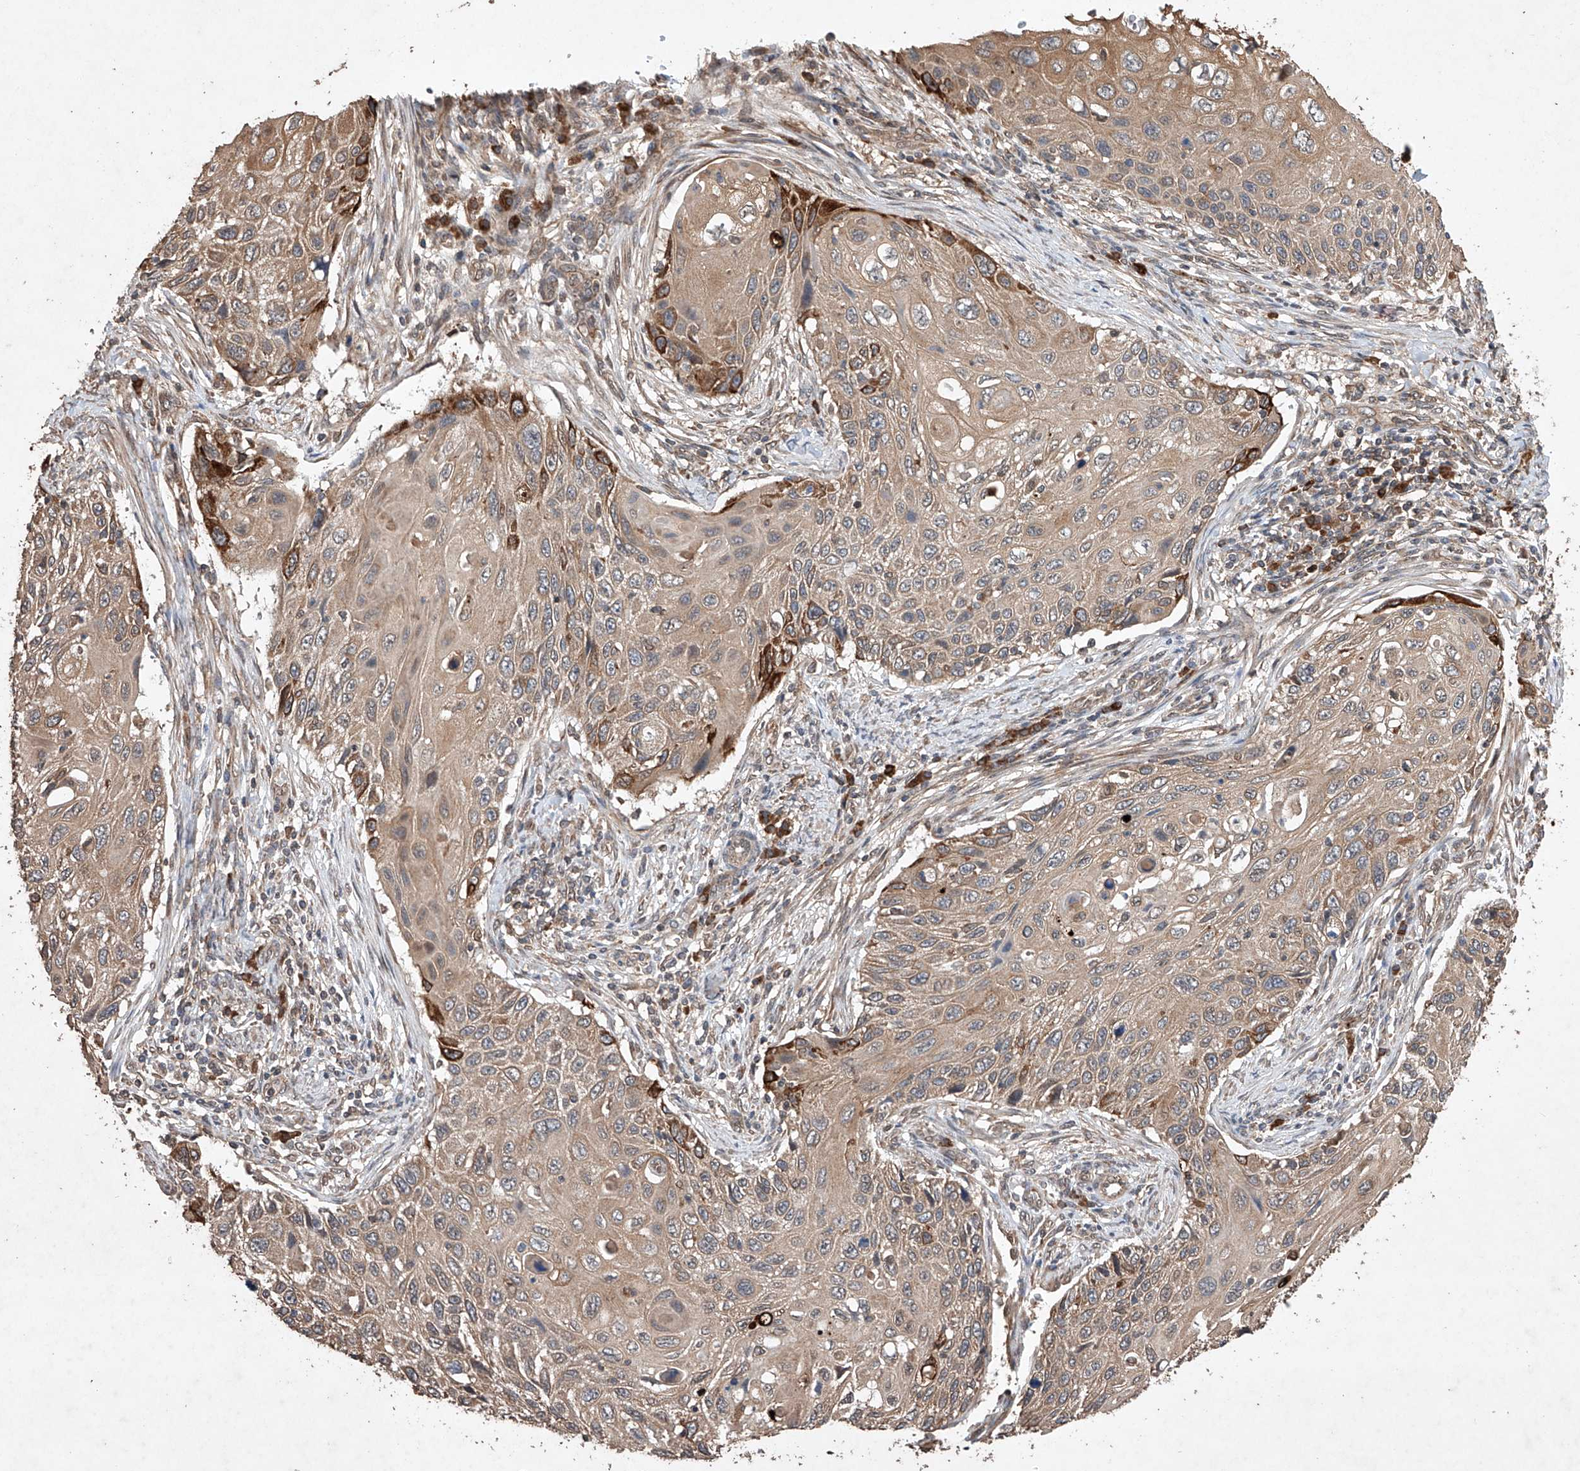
{"staining": {"intensity": "moderate", "quantity": ">75%", "location": "cytoplasmic/membranous"}, "tissue": "cervical cancer", "cell_type": "Tumor cells", "image_type": "cancer", "snomed": [{"axis": "morphology", "description": "Squamous cell carcinoma, NOS"}, {"axis": "topography", "description": "Cervix"}], "caption": "An image showing moderate cytoplasmic/membranous staining in about >75% of tumor cells in cervical cancer, as visualized by brown immunohistochemical staining.", "gene": "LURAP1", "patient": {"sex": "female", "age": 70}}